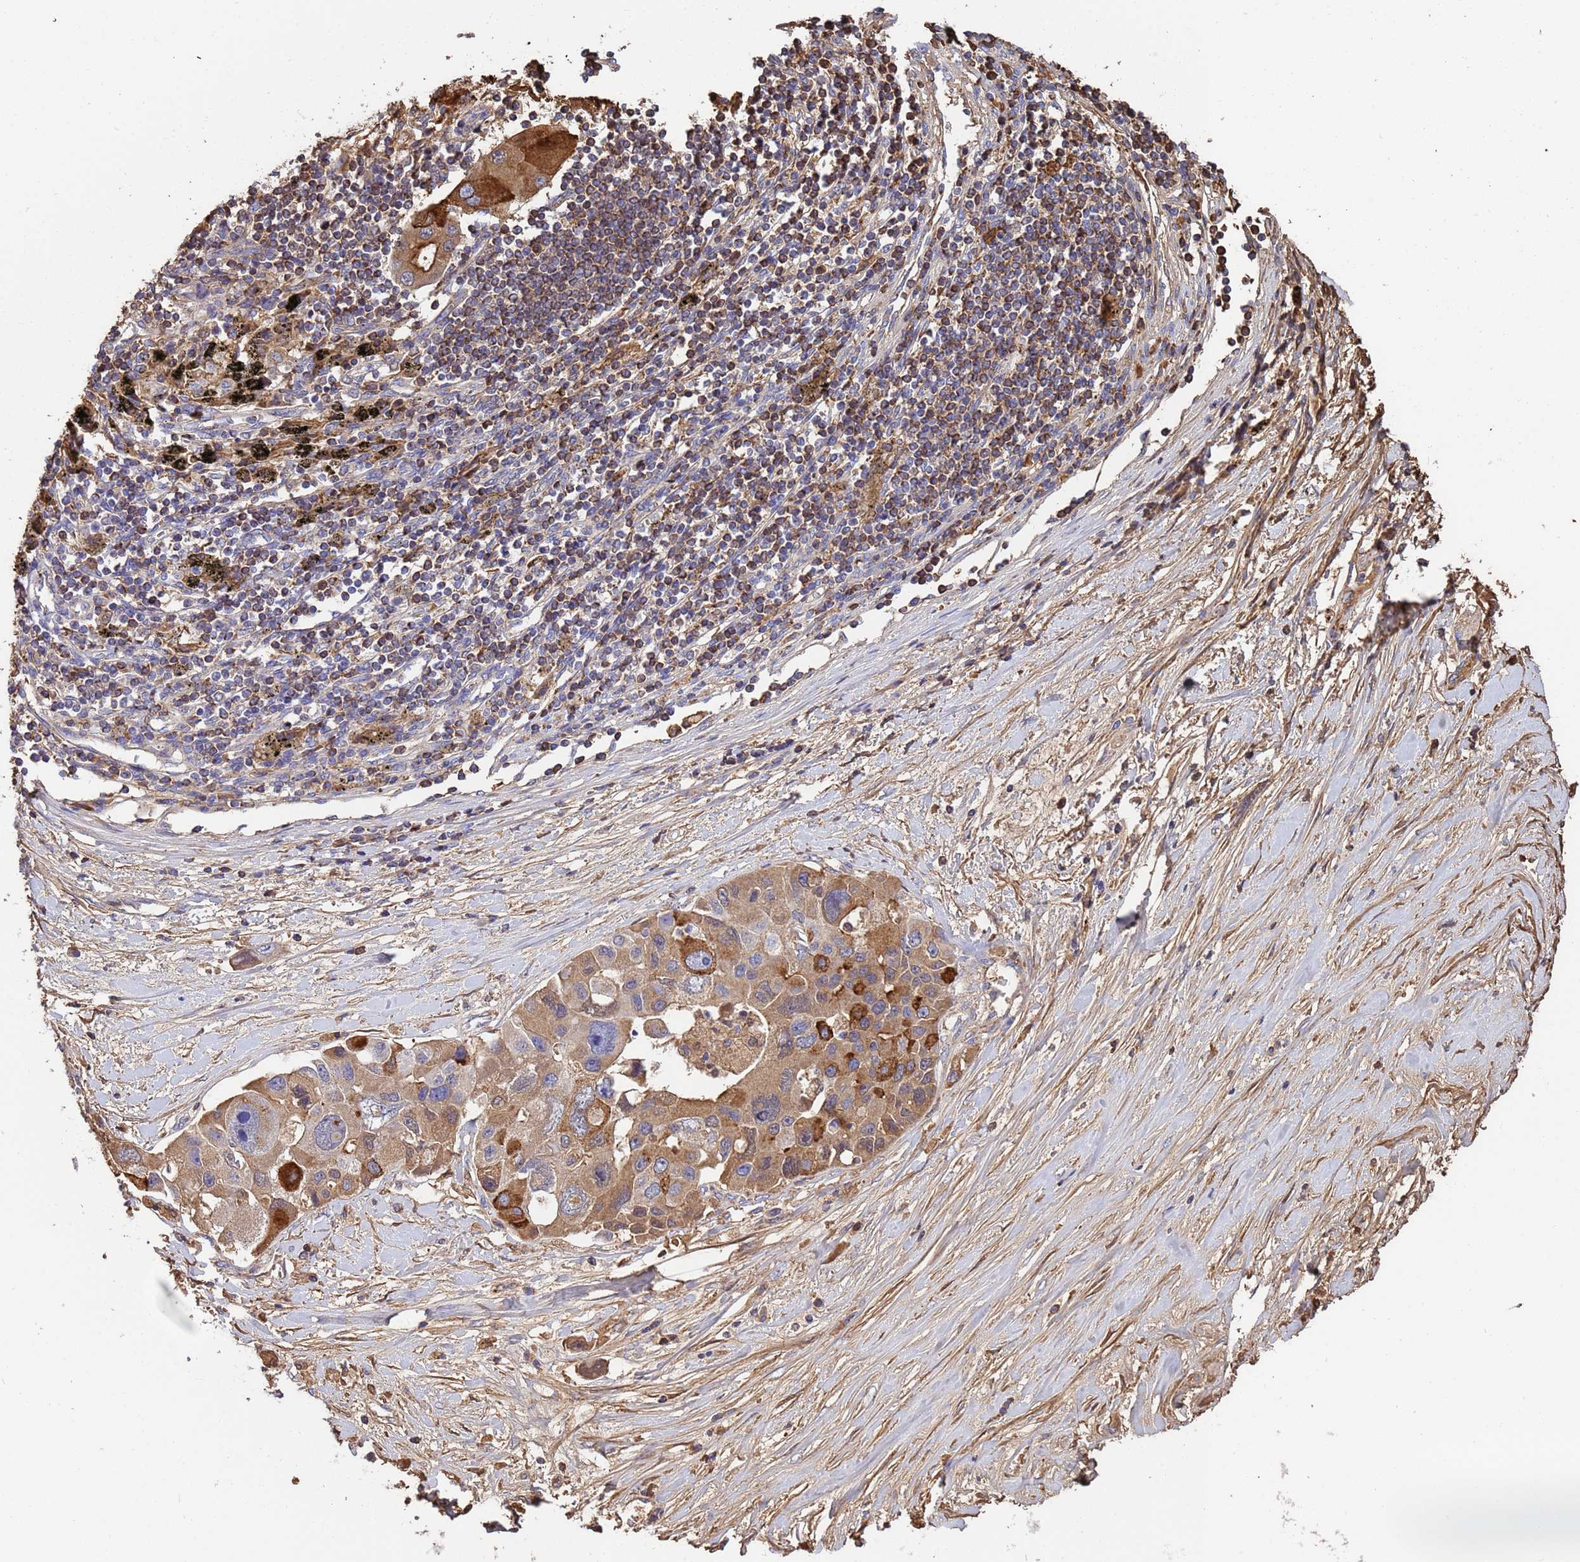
{"staining": {"intensity": "moderate", "quantity": ">75%", "location": "cytoplasmic/membranous"}, "tissue": "lung cancer", "cell_type": "Tumor cells", "image_type": "cancer", "snomed": [{"axis": "morphology", "description": "Adenocarcinoma, NOS"}, {"axis": "topography", "description": "Lung"}], "caption": "A medium amount of moderate cytoplasmic/membranous staining is present in about >75% of tumor cells in lung cancer (adenocarcinoma) tissue. (Stains: DAB in brown, nuclei in blue, Microscopy: brightfield microscopy at high magnification).", "gene": "GLUD1", "patient": {"sex": "female", "age": 54}}